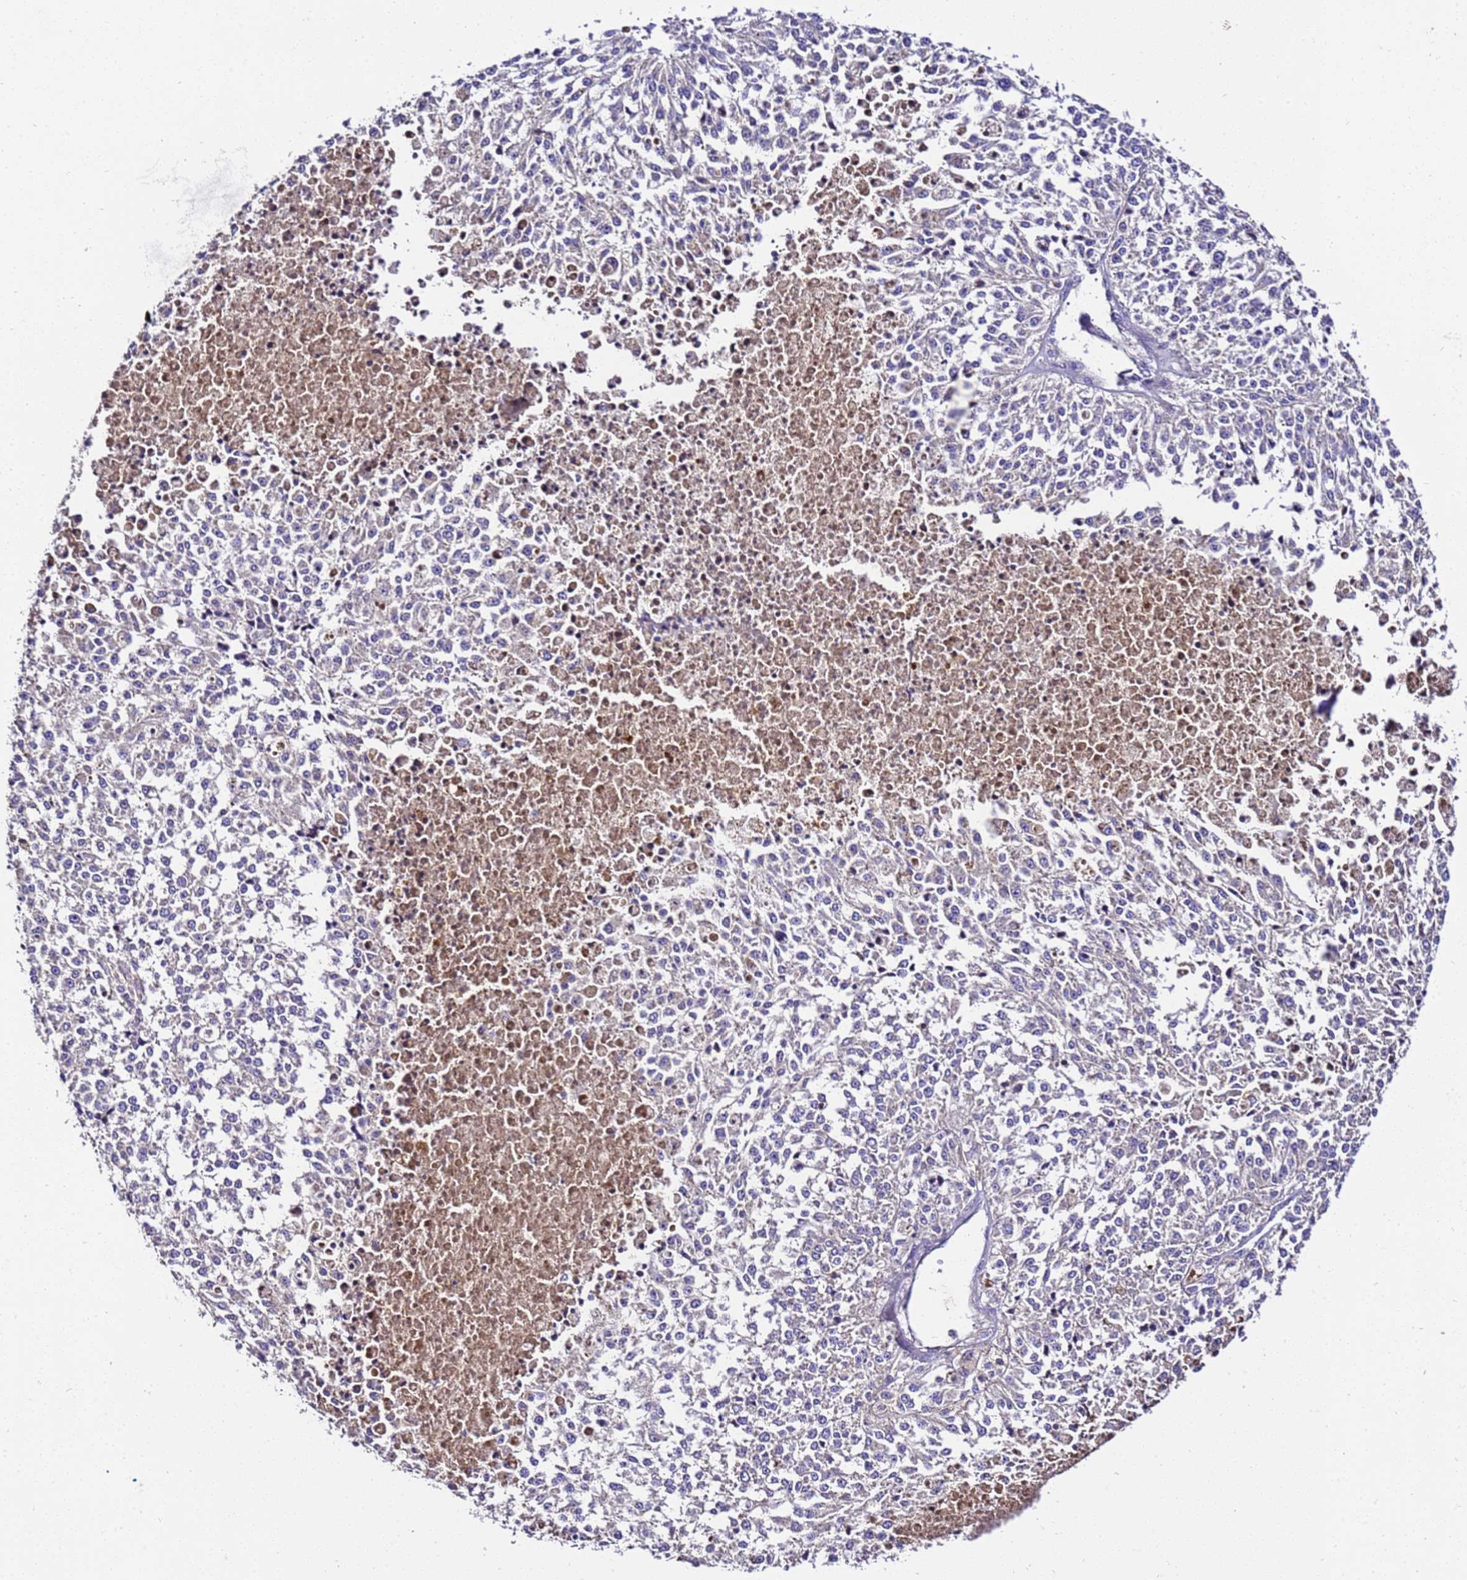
{"staining": {"intensity": "negative", "quantity": "none", "location": "none"}, "tissue": "melanoma", "cell_type": "Tumor cells", "image_type": "cancer", "snomed": [{"axis": "morphology", "description": "Malignant melanoma, NOS"}, {"axis": "topography", "description": "Skin"}], "caption": "Melanoma was stained to show a protein in brown. There is no significant staining in tumor cells. (DAB IHC visualized using brightfield microscopy, high magnification).", "gene": "ZNF417", "patient": {"sex": "female", "age": 64}}